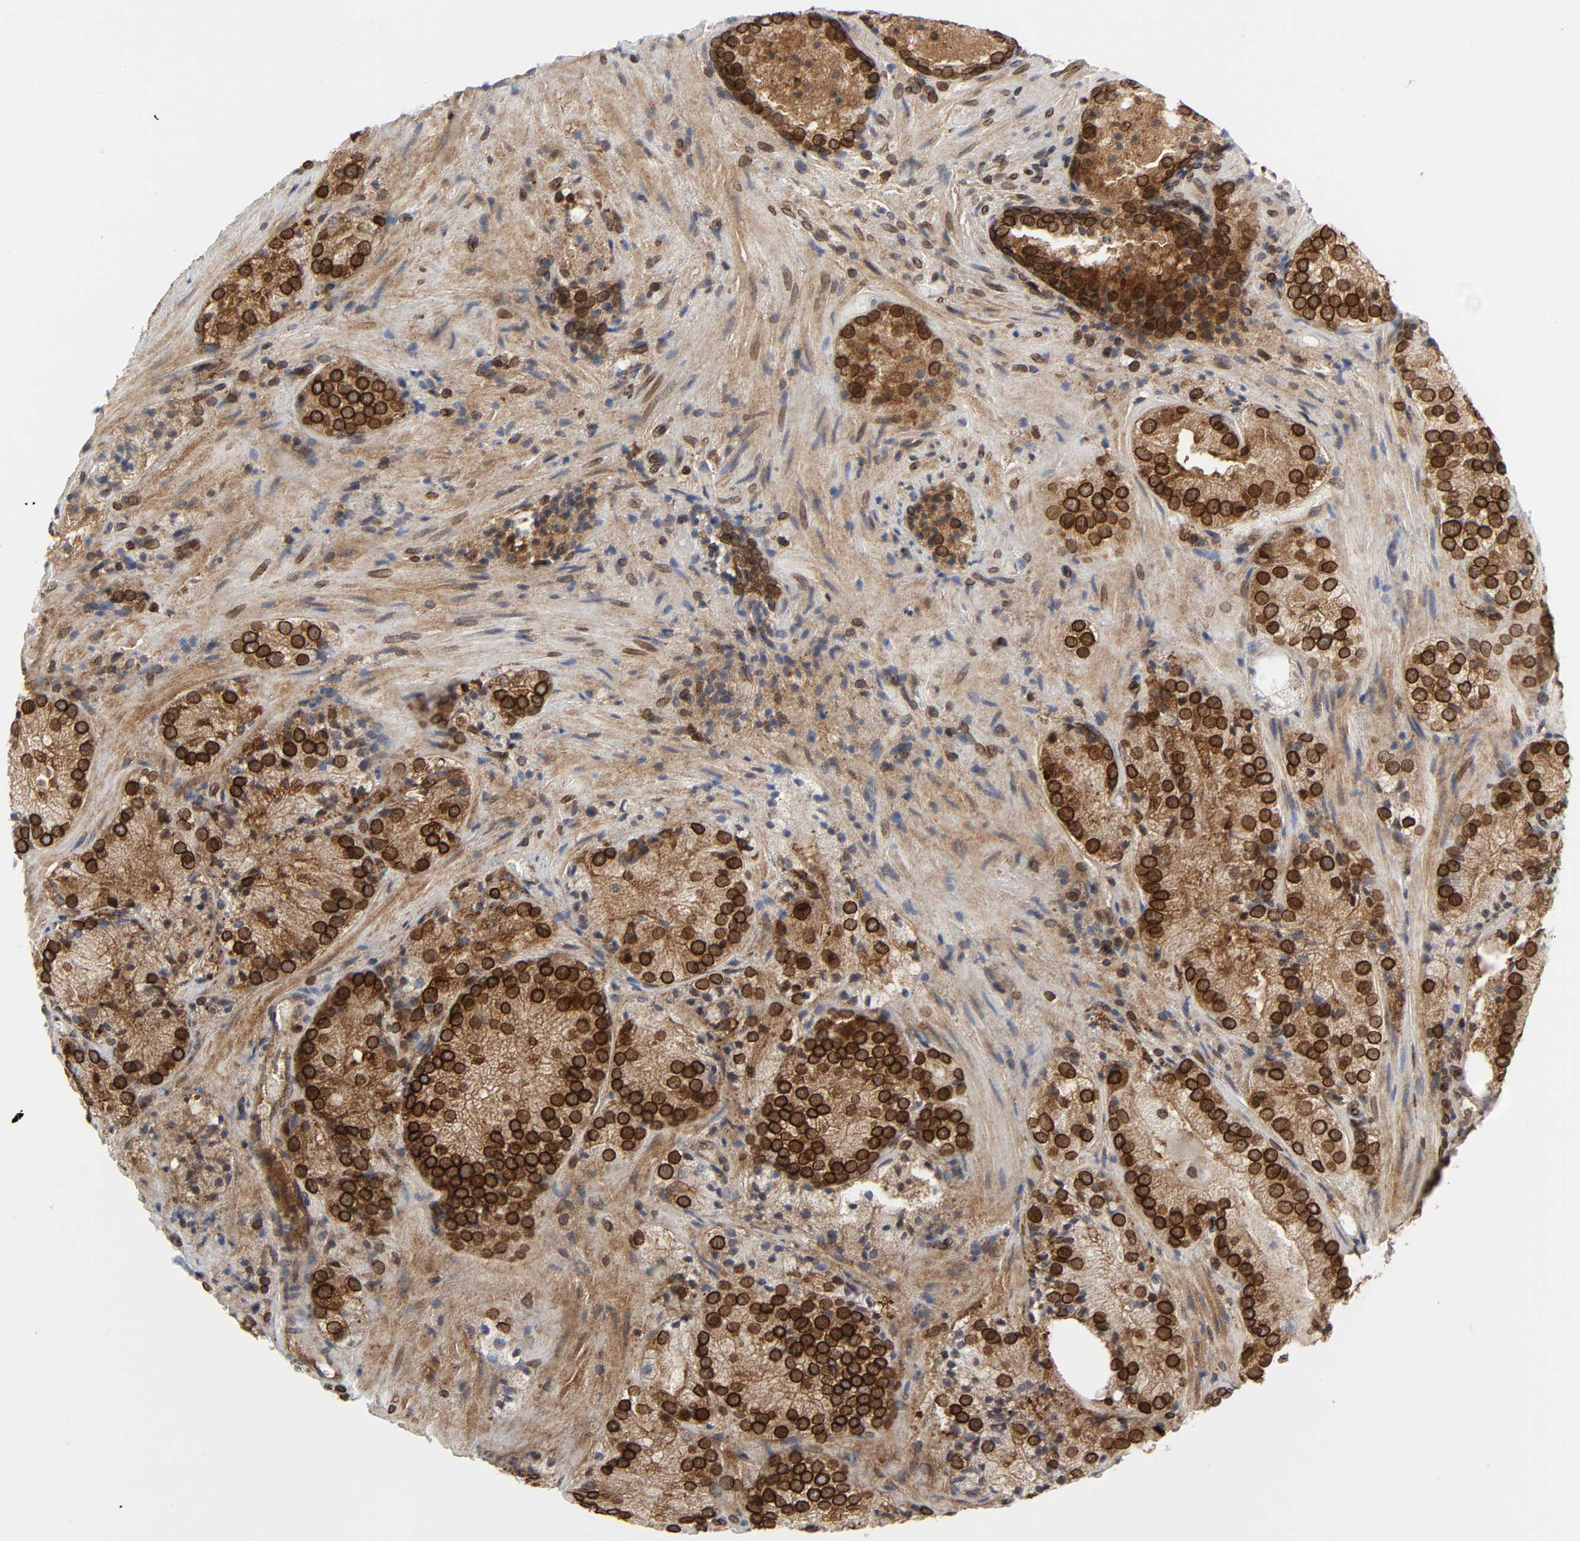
{"staining": {"intensity": "strong", "quantity": ">75%", "location": "cytoplasmic/membranous,nuclear"}, "tissue": "prostate cancer", "cell_type": "Tumor cells", "image_type": "cancer", "snomed": [{"axis": "morphology", "description": "Adenocarcinoma, Low grade"}, {"axis": "topography", "description": "Prostate"}], "caption": "The immunohistochemical stain labels strong cytoplasmic/membranous and nuclear staining in tumor cells of adenocarcinoma (low-grade) (prostate) tissue.", "gene": "RANGAP1", "patient": {"sex": "male", "age": 60}}